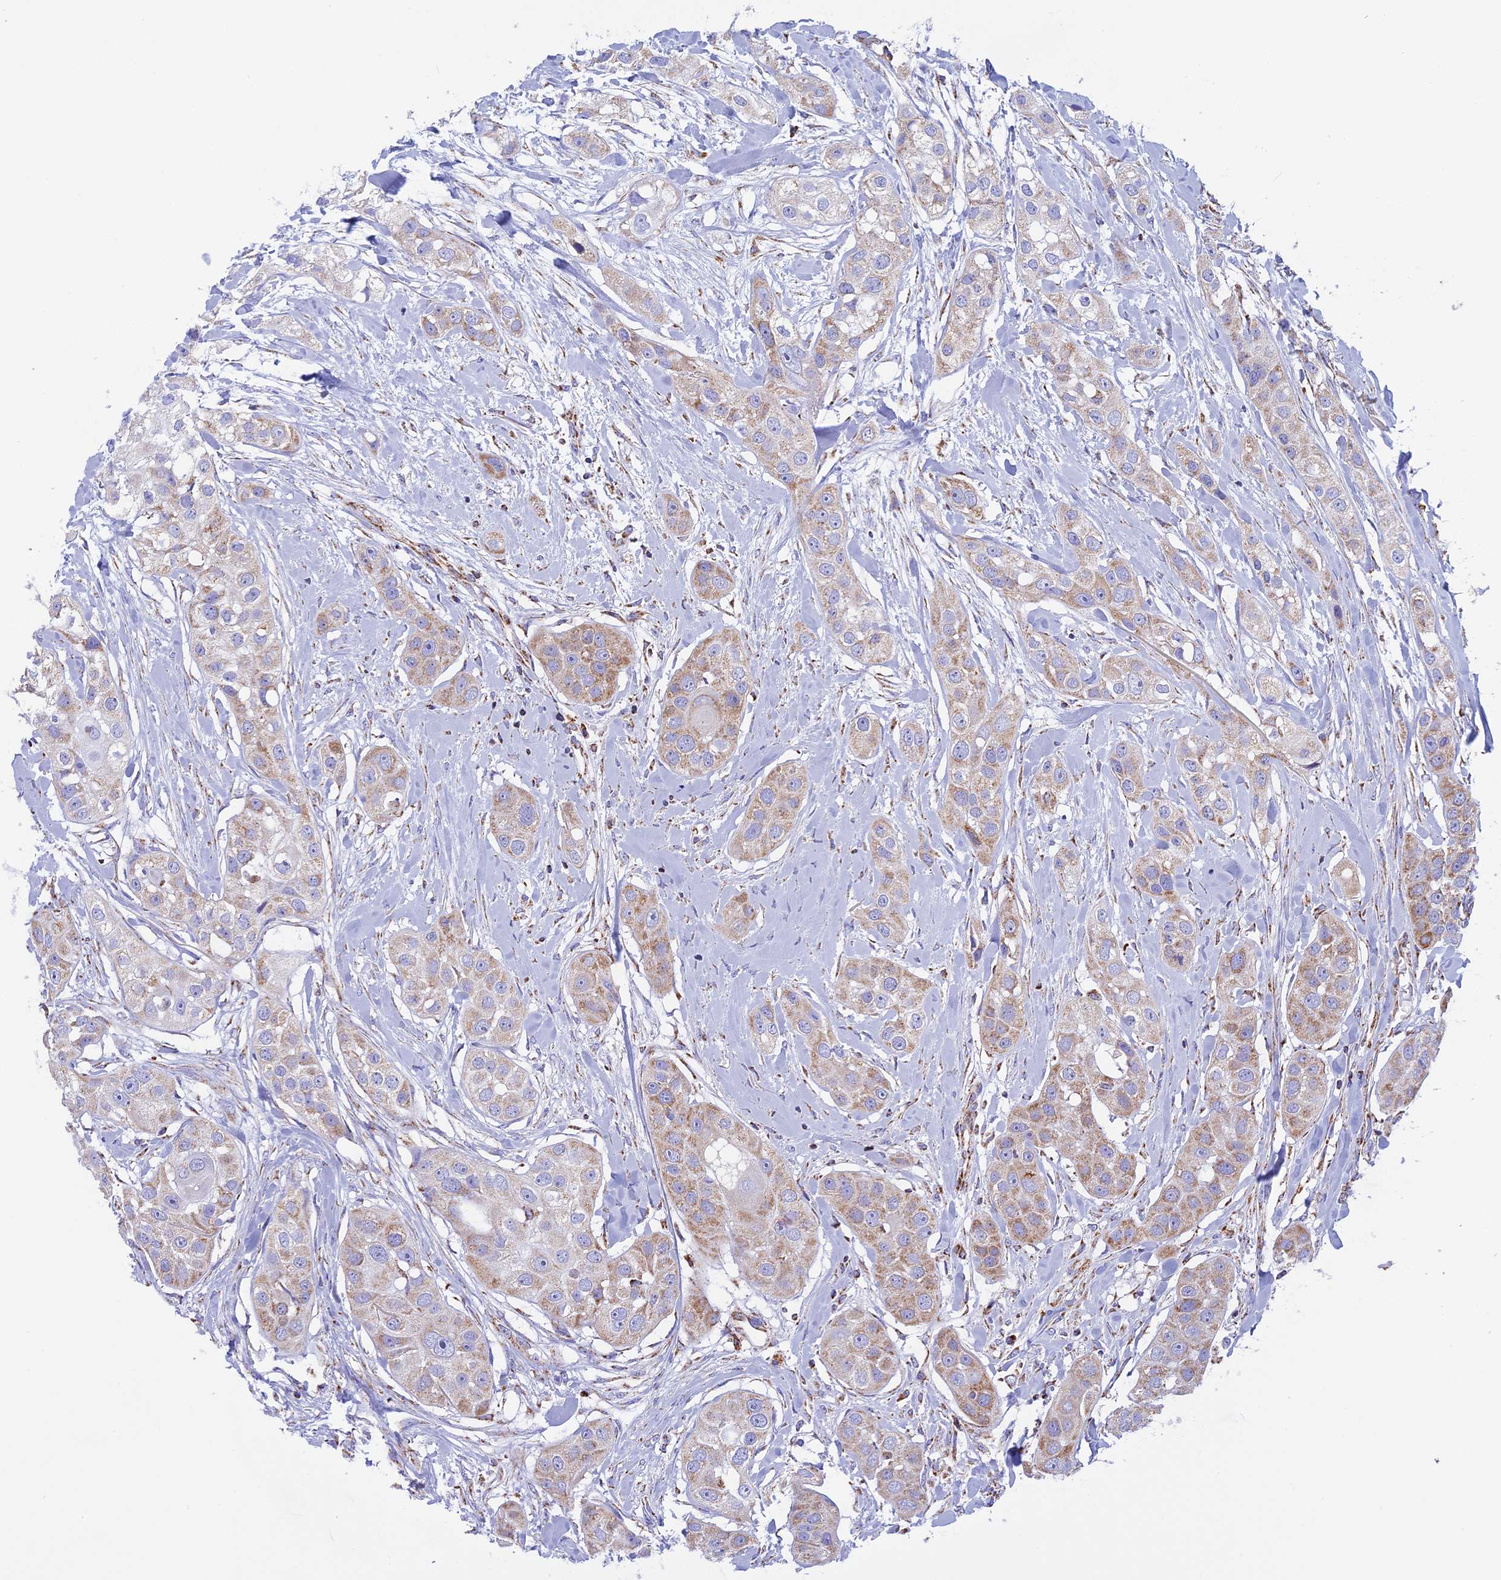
{"staining": {"intensity": "weak", "quantity": "25%-75%", "location": "cytoplasmic/membranous"}, "tissue": "head and neck cancer", "cell_type": "Tumor cells", "image_type": "cancer", "snomed": [{"axis": "morphology", "description": "Normal tissue, NOS"}, {"axis": "morphology", "description": "Squamous cell carcinoma, NOS"}, {"axis": "topography", "description": "Skeletal muscle"}, {"axis": "topography", "description": "Head-Neck"}], "caption": "Immunohistochemical staining of human head and neck squamous cell carcinoma displays weak cytoplasmic/membranous protein positivity in about 25%-75% of tumor cells.", "gene": "KCNG1", "patient": {"sex": "male", "age": 51}}